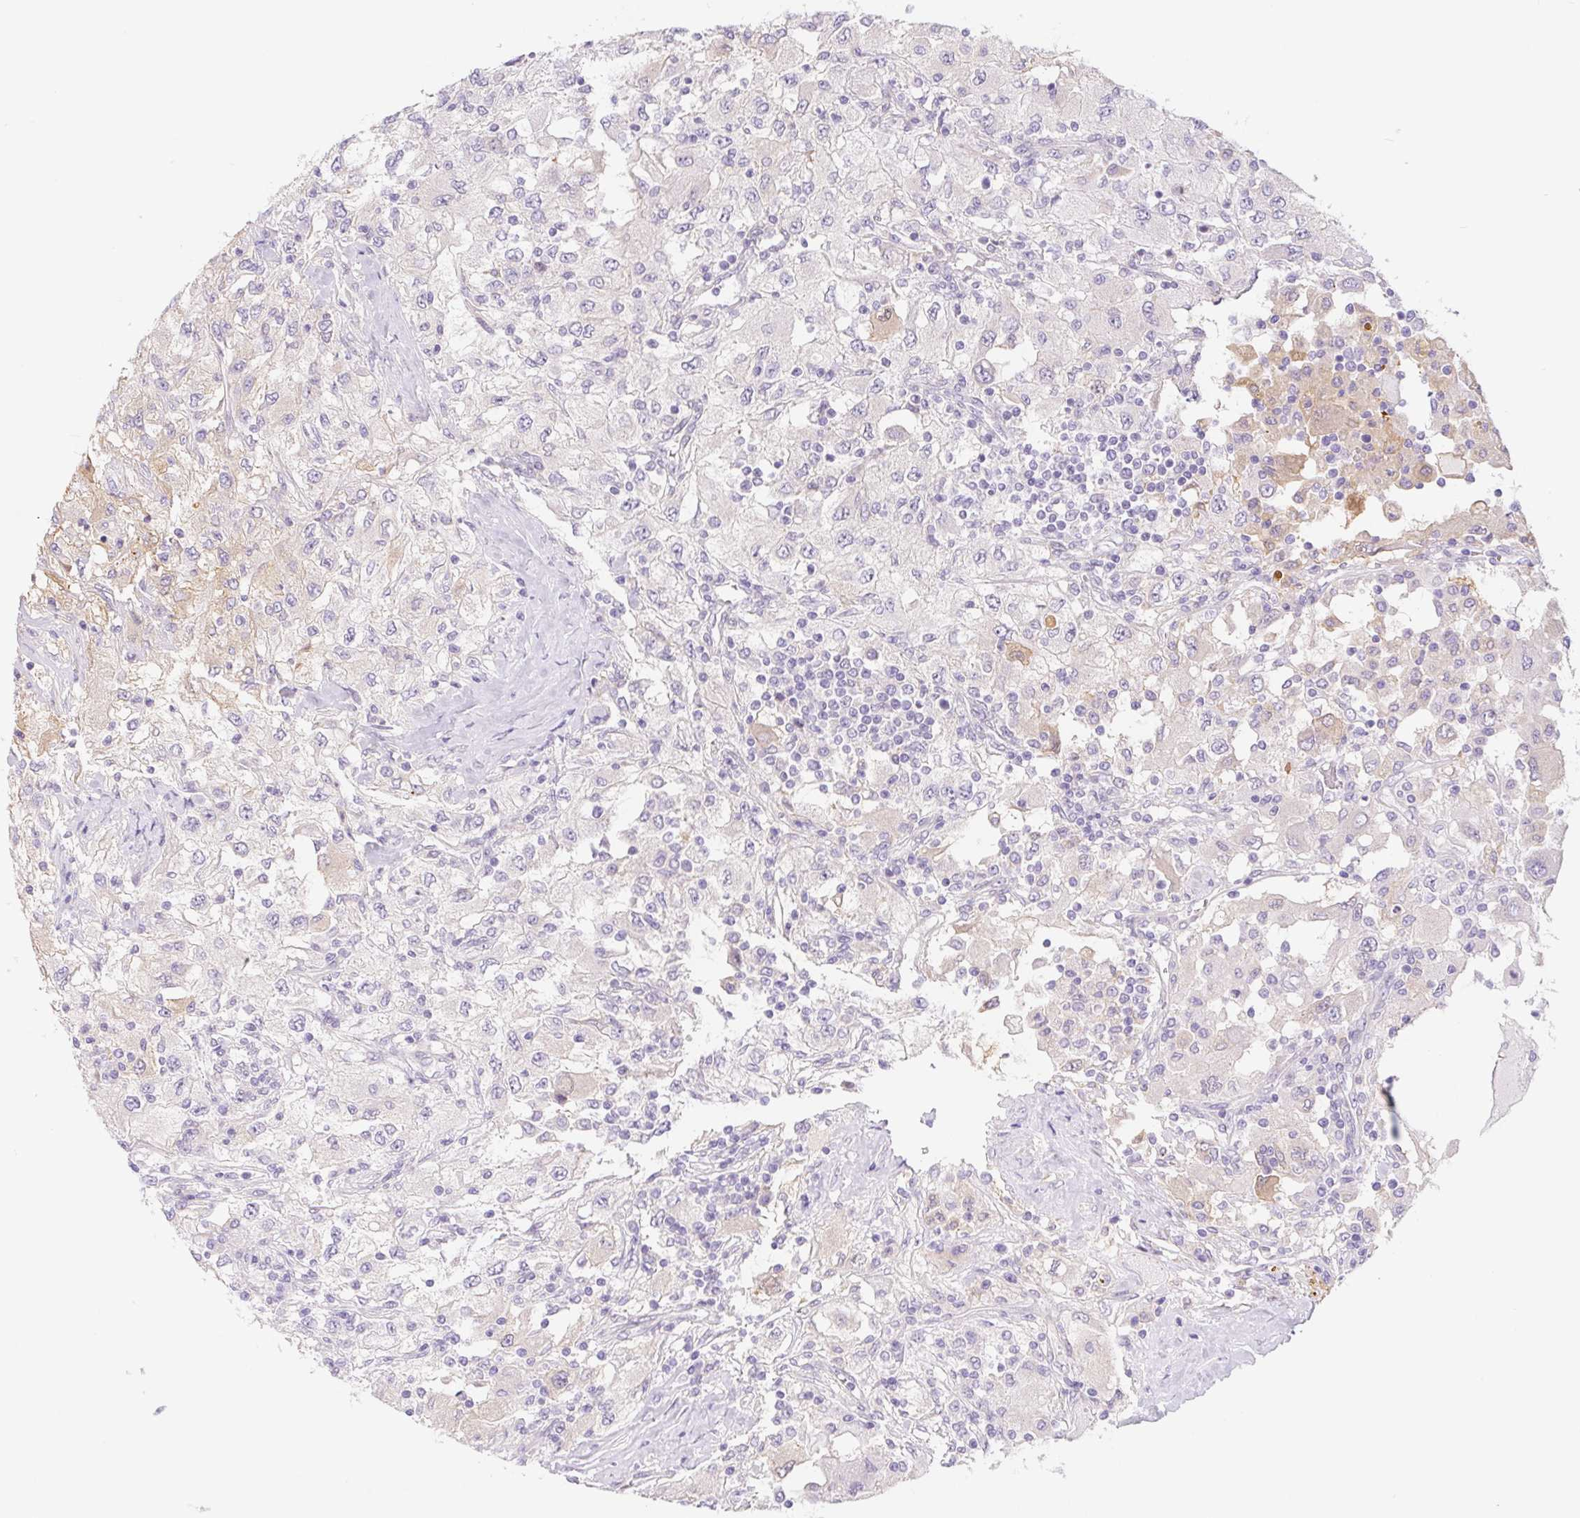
{"staining": {"intensity": "weak", "quantity": "<25%", "location": "cytoplasmic/membranous"}, "tissue": "renal cancer", "cell_type": "Tumor cells", "image_type": "cancer", "snomed": [{"axis": "morphology", "description": "Adenocarcinoma, NOS"}, {"axis": "topography", "description": "Kidney"}], "caption": "Tumor cells are negative for protein expression in human renal cancer.", "gene": "DYNC2LI1", "patient": {"sex": "female", "age": 67}}